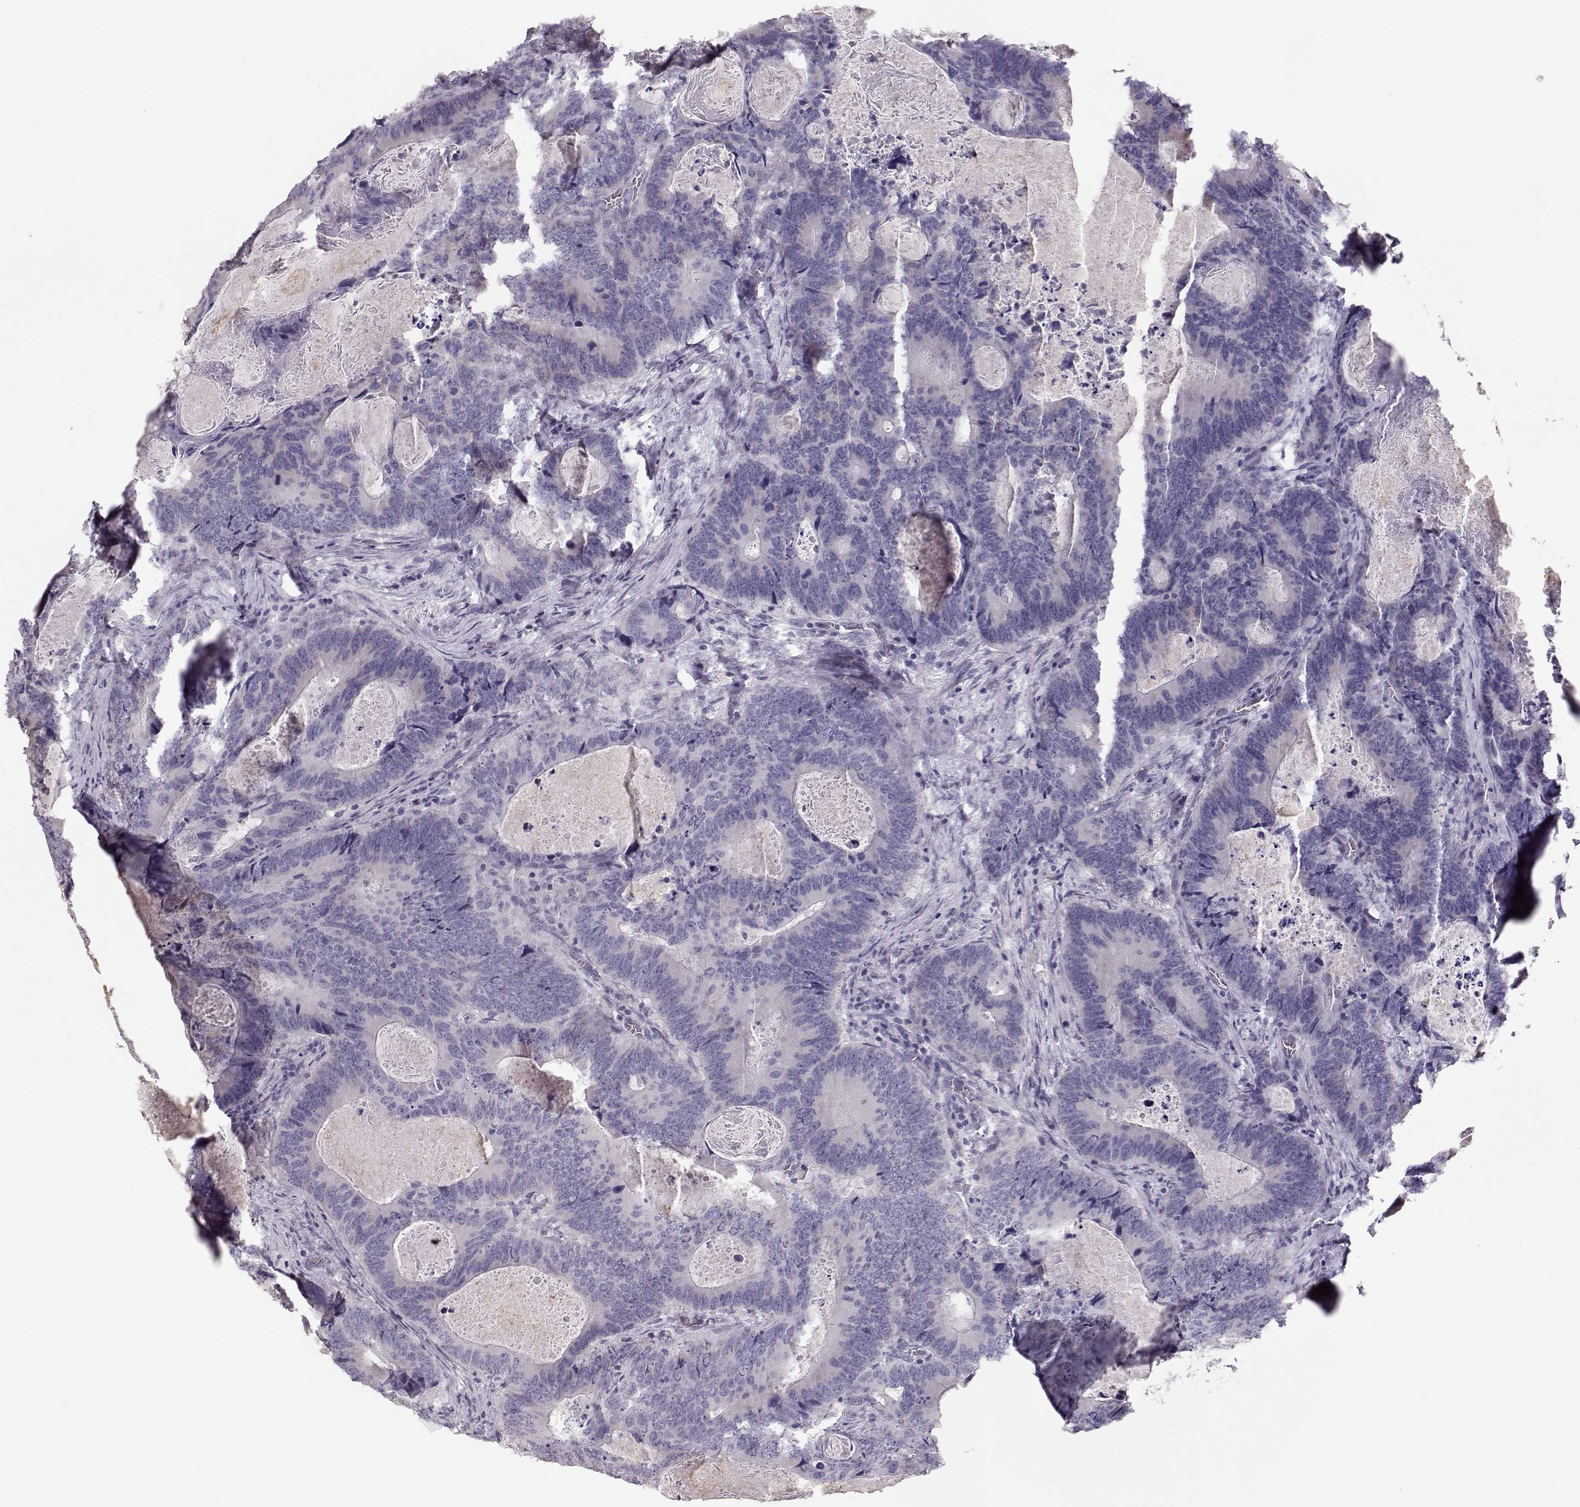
{"staining": {"intensity": "negative", "quantity": "none", "location": "none"}, "tissue": "colorectal cancer", "cell_type": "Tumor cells", "image_type": "cancer", "snomed": [{"axis": "morphology", "description": "Adenocarcinoma, NOS"}, {"axis": "topography", "description": "Colon"}], "caption": "This image is of colorectal adenocarcinoma stained with immunohistochemistry (IHC) to label a protein in brown with the nuclei are counter-stained blue. There is no staining in tumor cells. The staining was performed using DAB (3,3'-diaminobenzidine) to visualize the protein expression in brown, while the nuclei were stained in blue with hematoxylin (Magnification: 20x).", "gene": "POU1F1", "patient": {"sex": "female", "age": 82}}